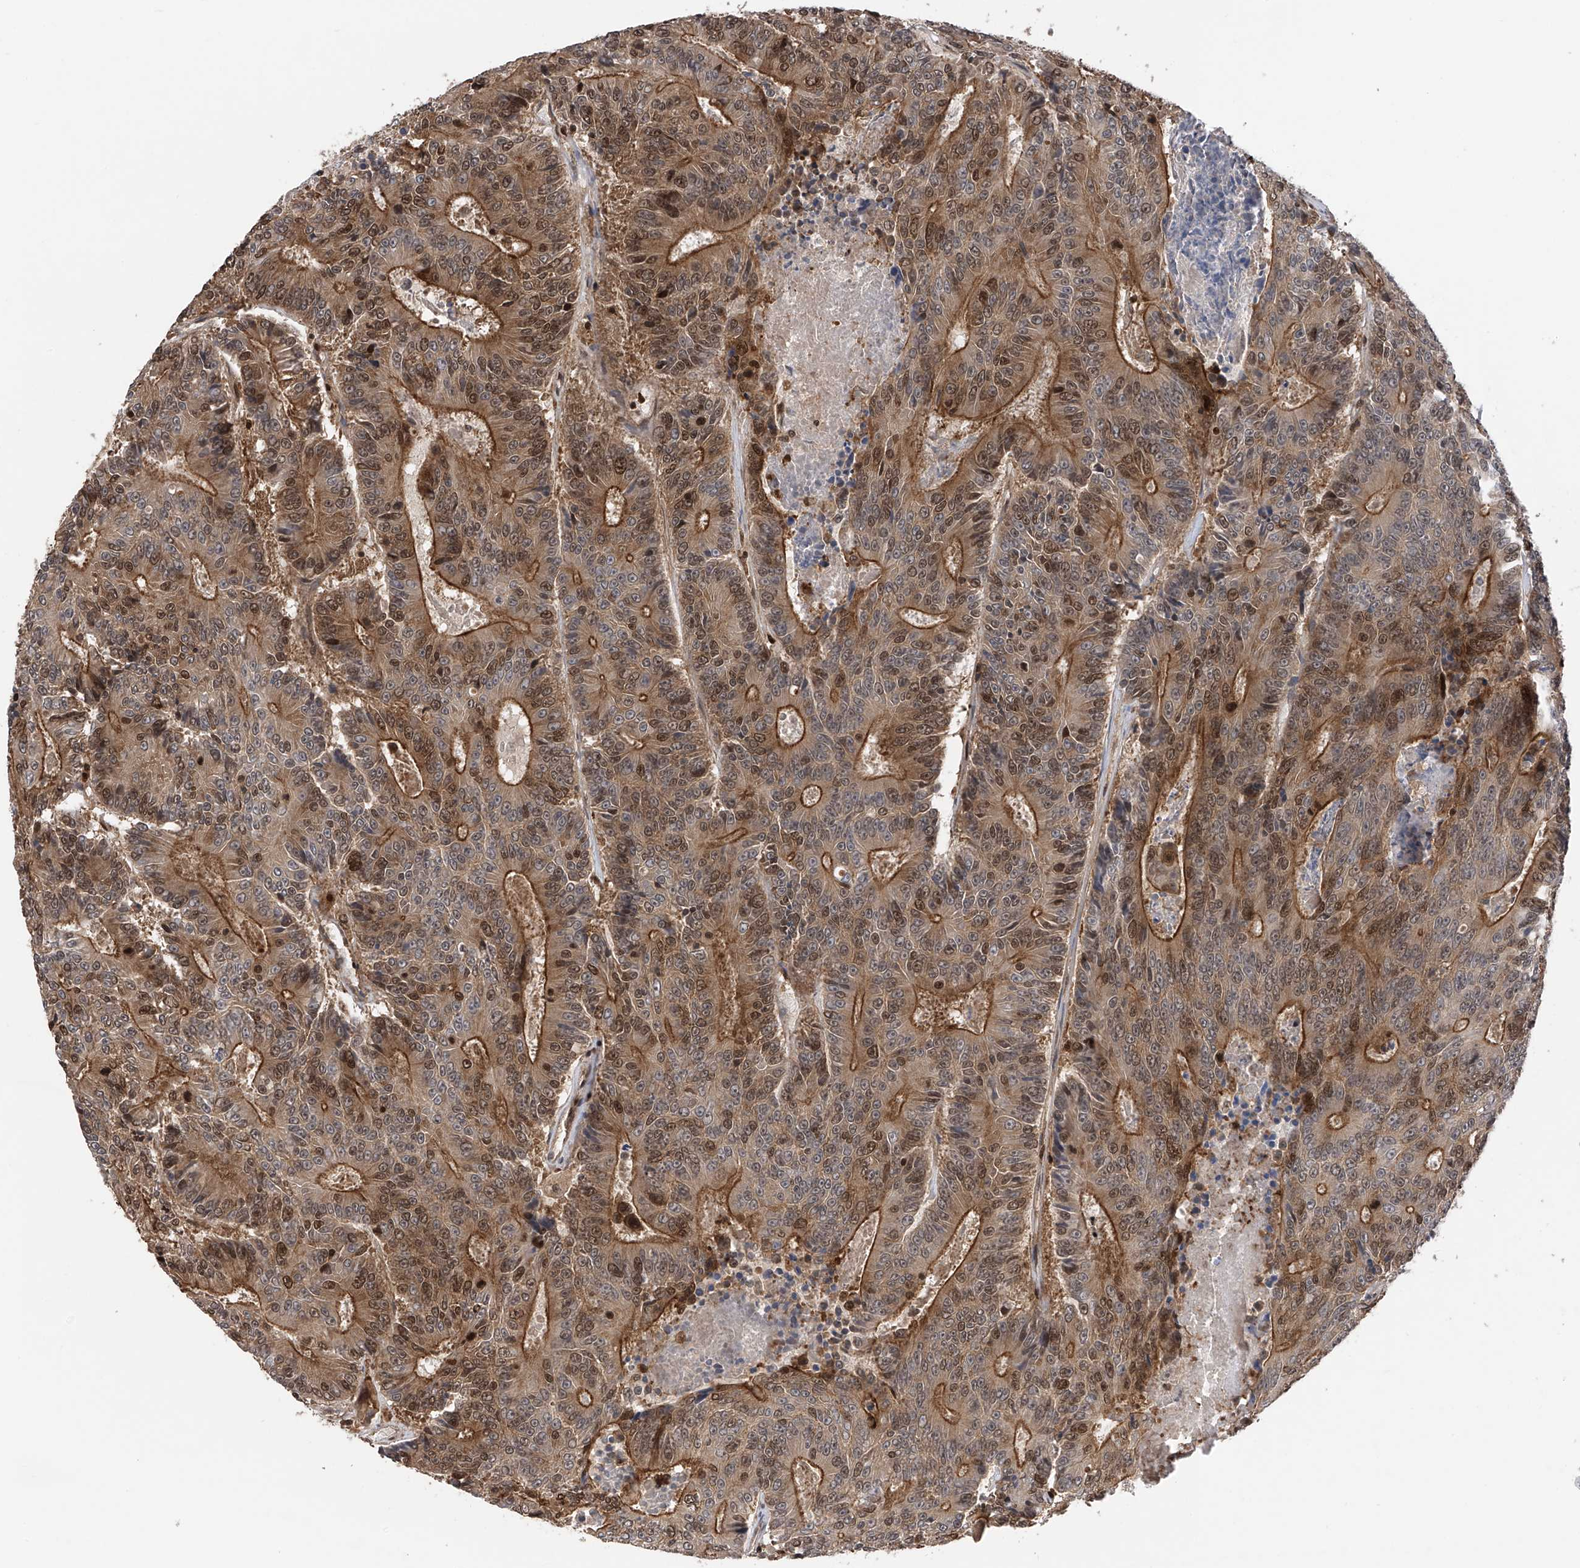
{"staining": {"intensity": "strong", "quantity": "25%-75%", "location": "cytoplasmic/membranous,nuclear"}, "tissue": "colorectal cancer", "cell_type": "Tumor cells", "image_type": "cancer", "snomed": [{"axis": "morphology", "description": "Adenocarcinoma, NOS"}, {"axis": "topography", "description": "Colon"}], "caption": "There is high levels of strong cytoplasmic/membranous and nuclear expression in tumor cells of colorectal cancer, as demonstrated by immunohistochemical staining (brown color).", "gene": "DNAJC9", "patient": {"sex": "male", "age": 83}}